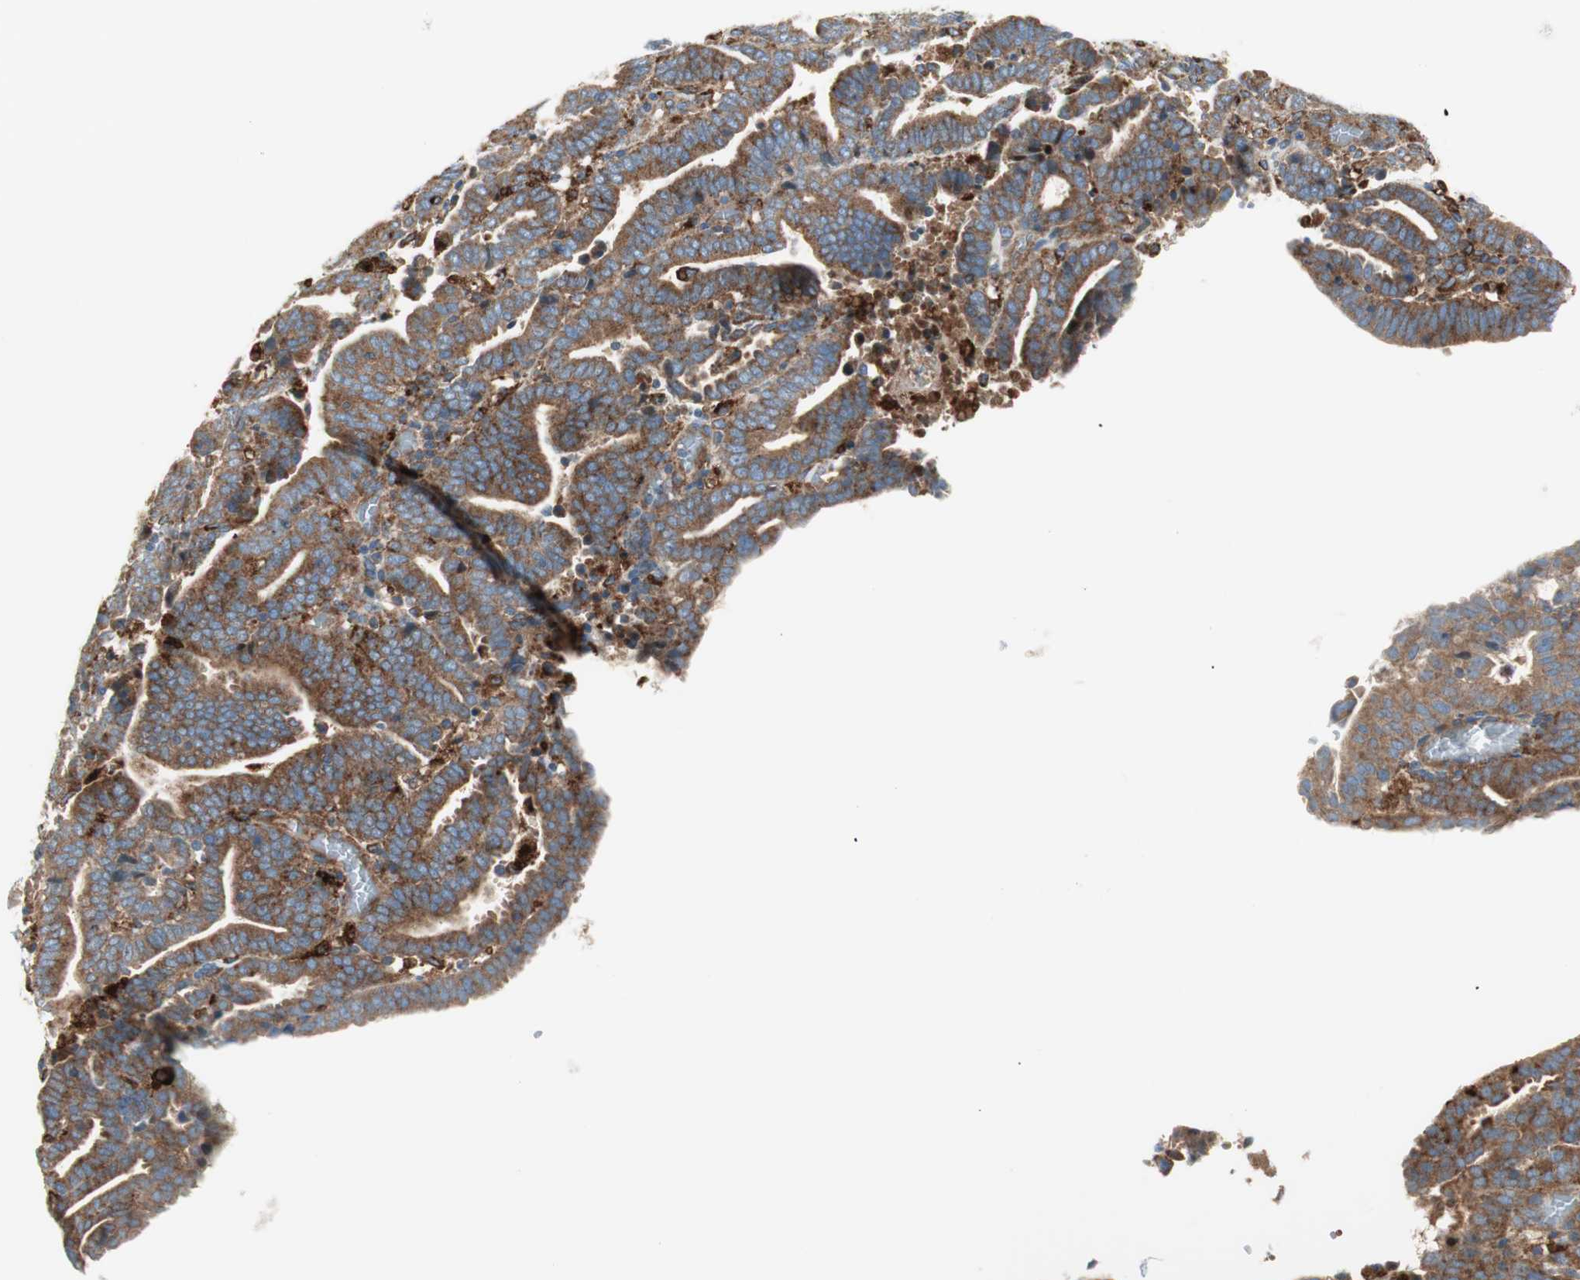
{"staining": {"intensity": "moderate", "quantity": "25%-75%", "location": "cytoplasmic/membranous"}, "tissue": "endometrial cancer", "cell_type": "Tumor cells", "image_type": "cancer", "snomed": [{"axis": "morphology", "description": "Adenocarcinoma, NOS"}, {"axis": "topography", "description": "Uterus"}], "caption": "Endometrial cancer was stained to show a protein in brown. There is medium levels of moderate cytoplasmic/membranous positivity in approximately 25%-75% of tumor cells.", "gene": "ATP6V1G1", "patient": {"sex": "female", "age": 83}}